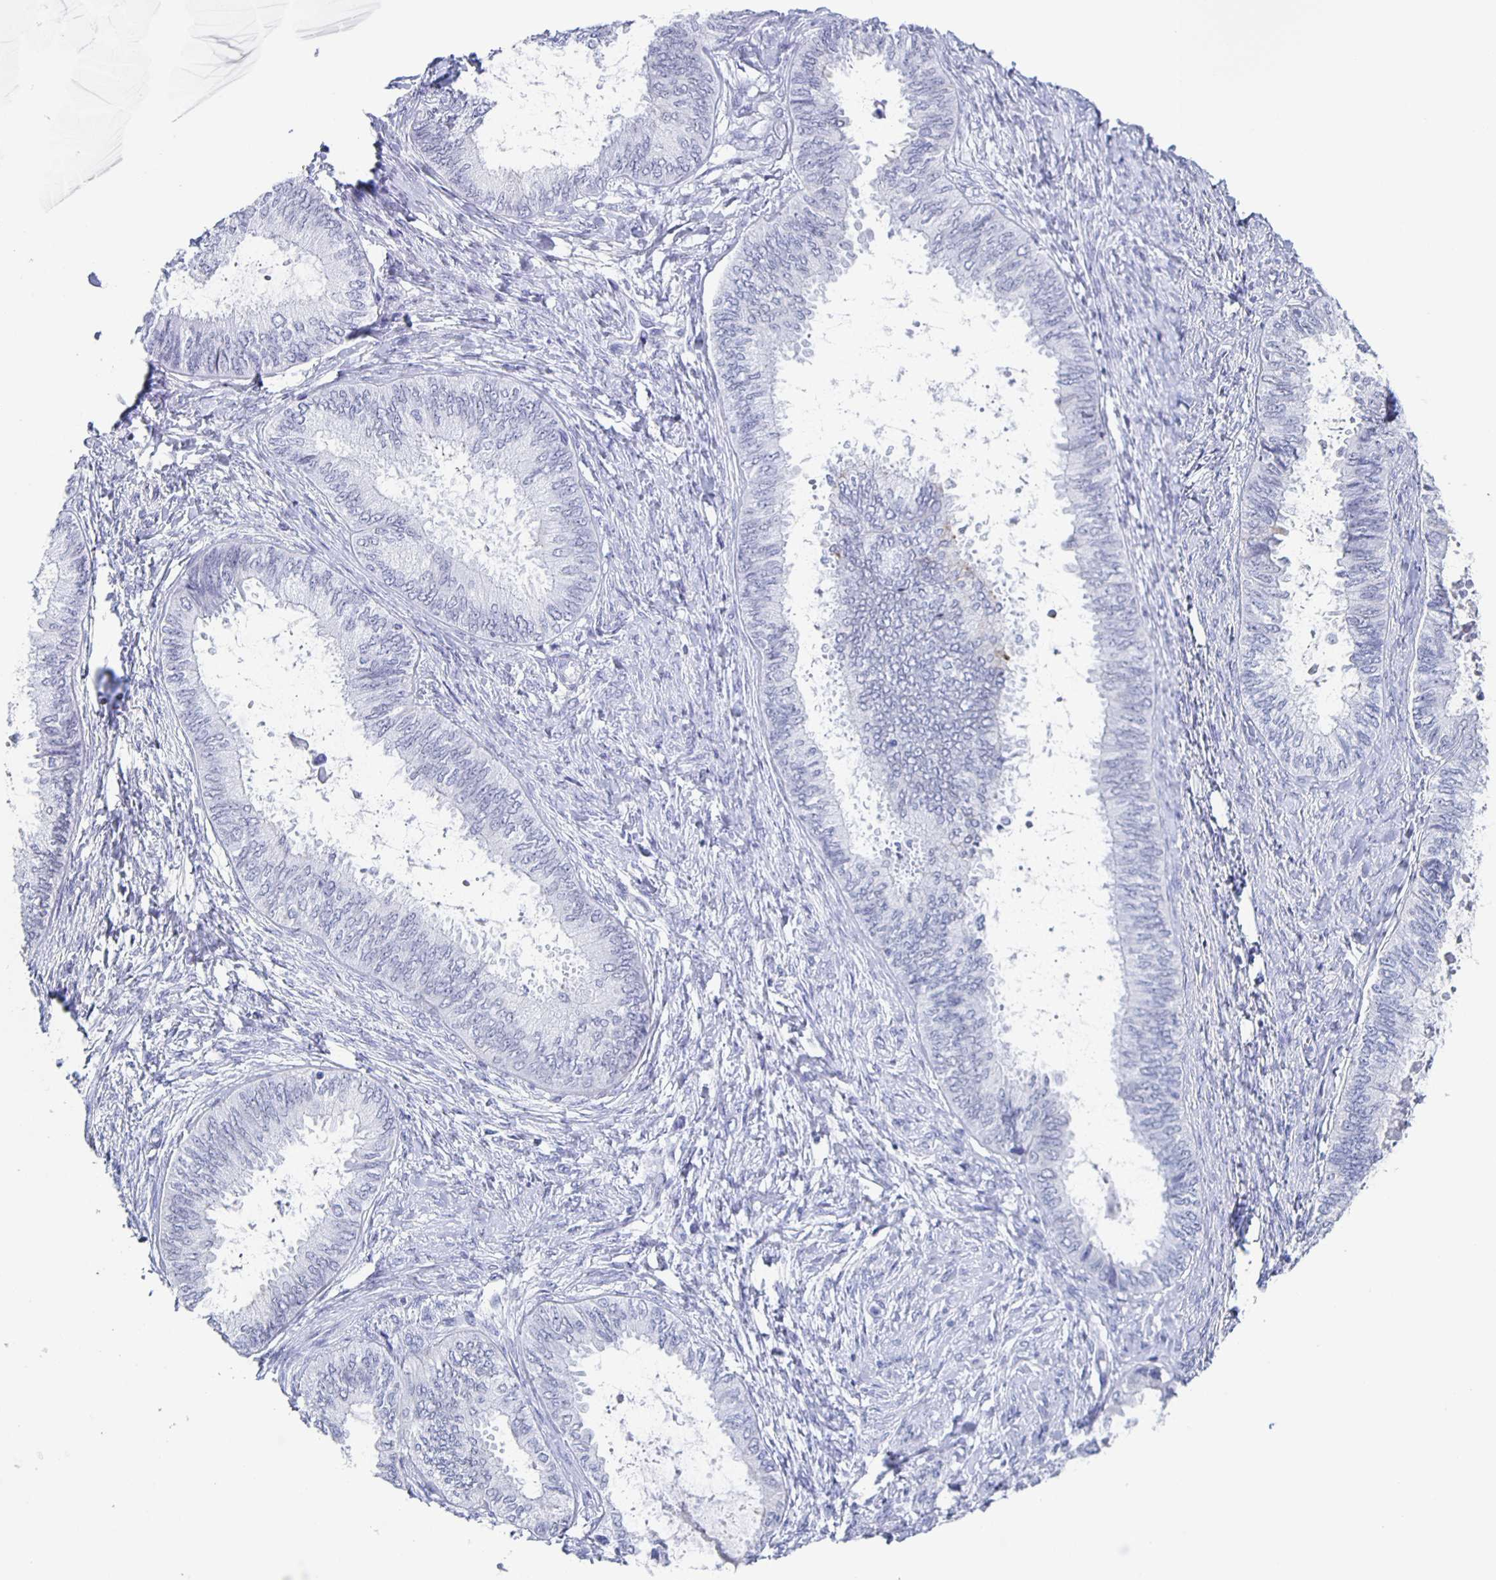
{"staining": {"intensity": "negative", "quantity": "none", "location": "none"}, "tissue": "ovarian cancer", "cell_type": "Tumor cells", "image_type": "cancer", "snomed": [{"axis": "morphology", "description": "Carcinoma, endometroid"}, {"axis": "topography", "description": "Ovary"}], "caption": "High power microscopy micrograph of an IHC image of ovarian cancer (endometroid carcinoma), revealing no significant expression in tumor cells. (IHC, brightfield microscopy, high magnification).", "gene": "CCDC17", "patient": {"sex": "female", "age": 70}}